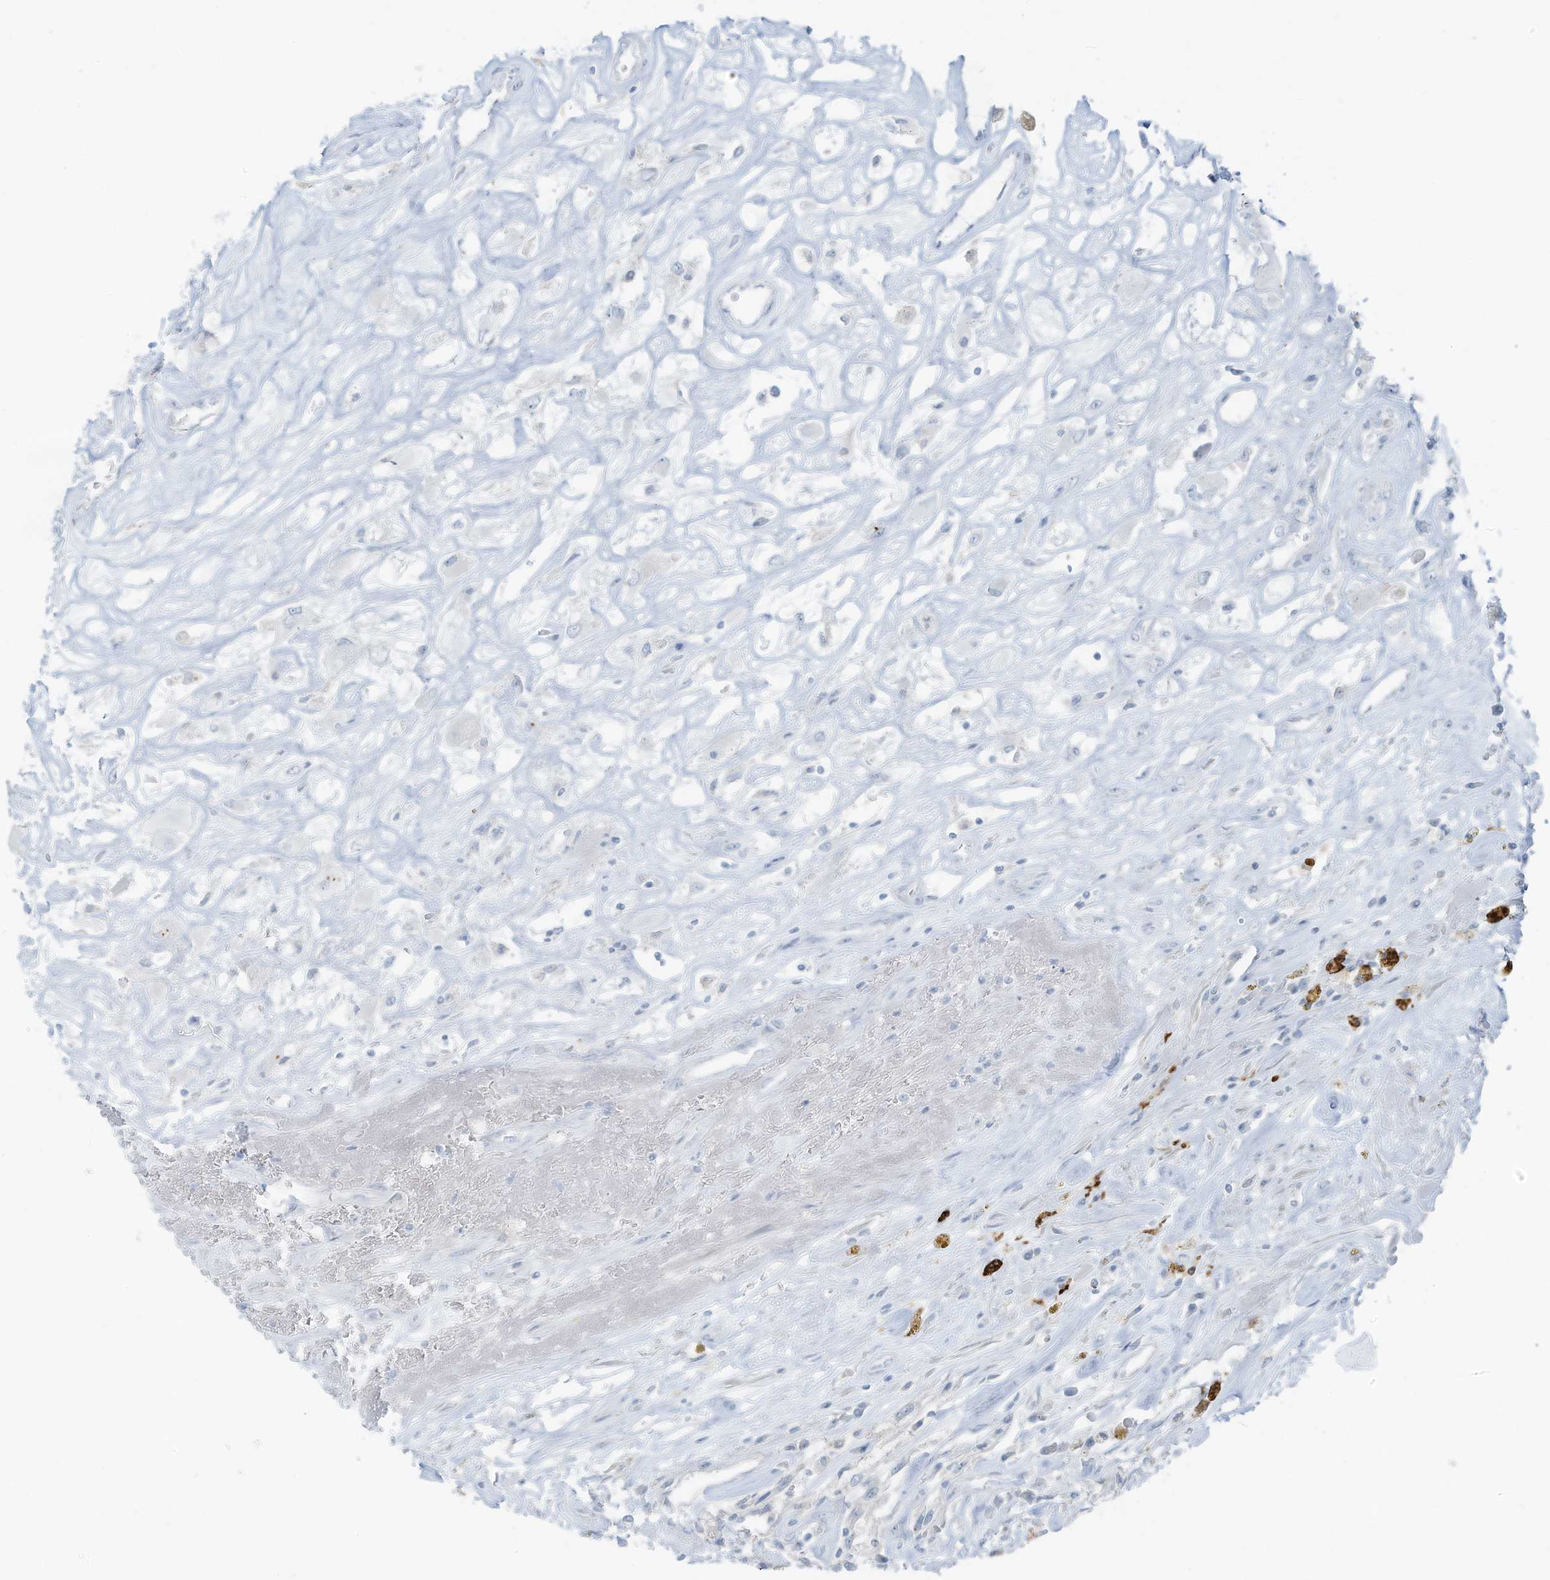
{"staining": {"intensity": "negative", "quantity": "none", "location": "none"}, "tissue": "renal cancer", "cell_type": "Tumor cells", "image_type": "cancer", "snomed": [{"axis": "morphology", "description": "Adenocarcinoma, NOS"}, {"axis": "topography", "description": "Kidney"}], "caption": "The micrograph displays no staining of tumor cells in adenocarcinoma (renal).", "gene": "SLC25A43", "patient": {"sex": "female", "age": 52}}